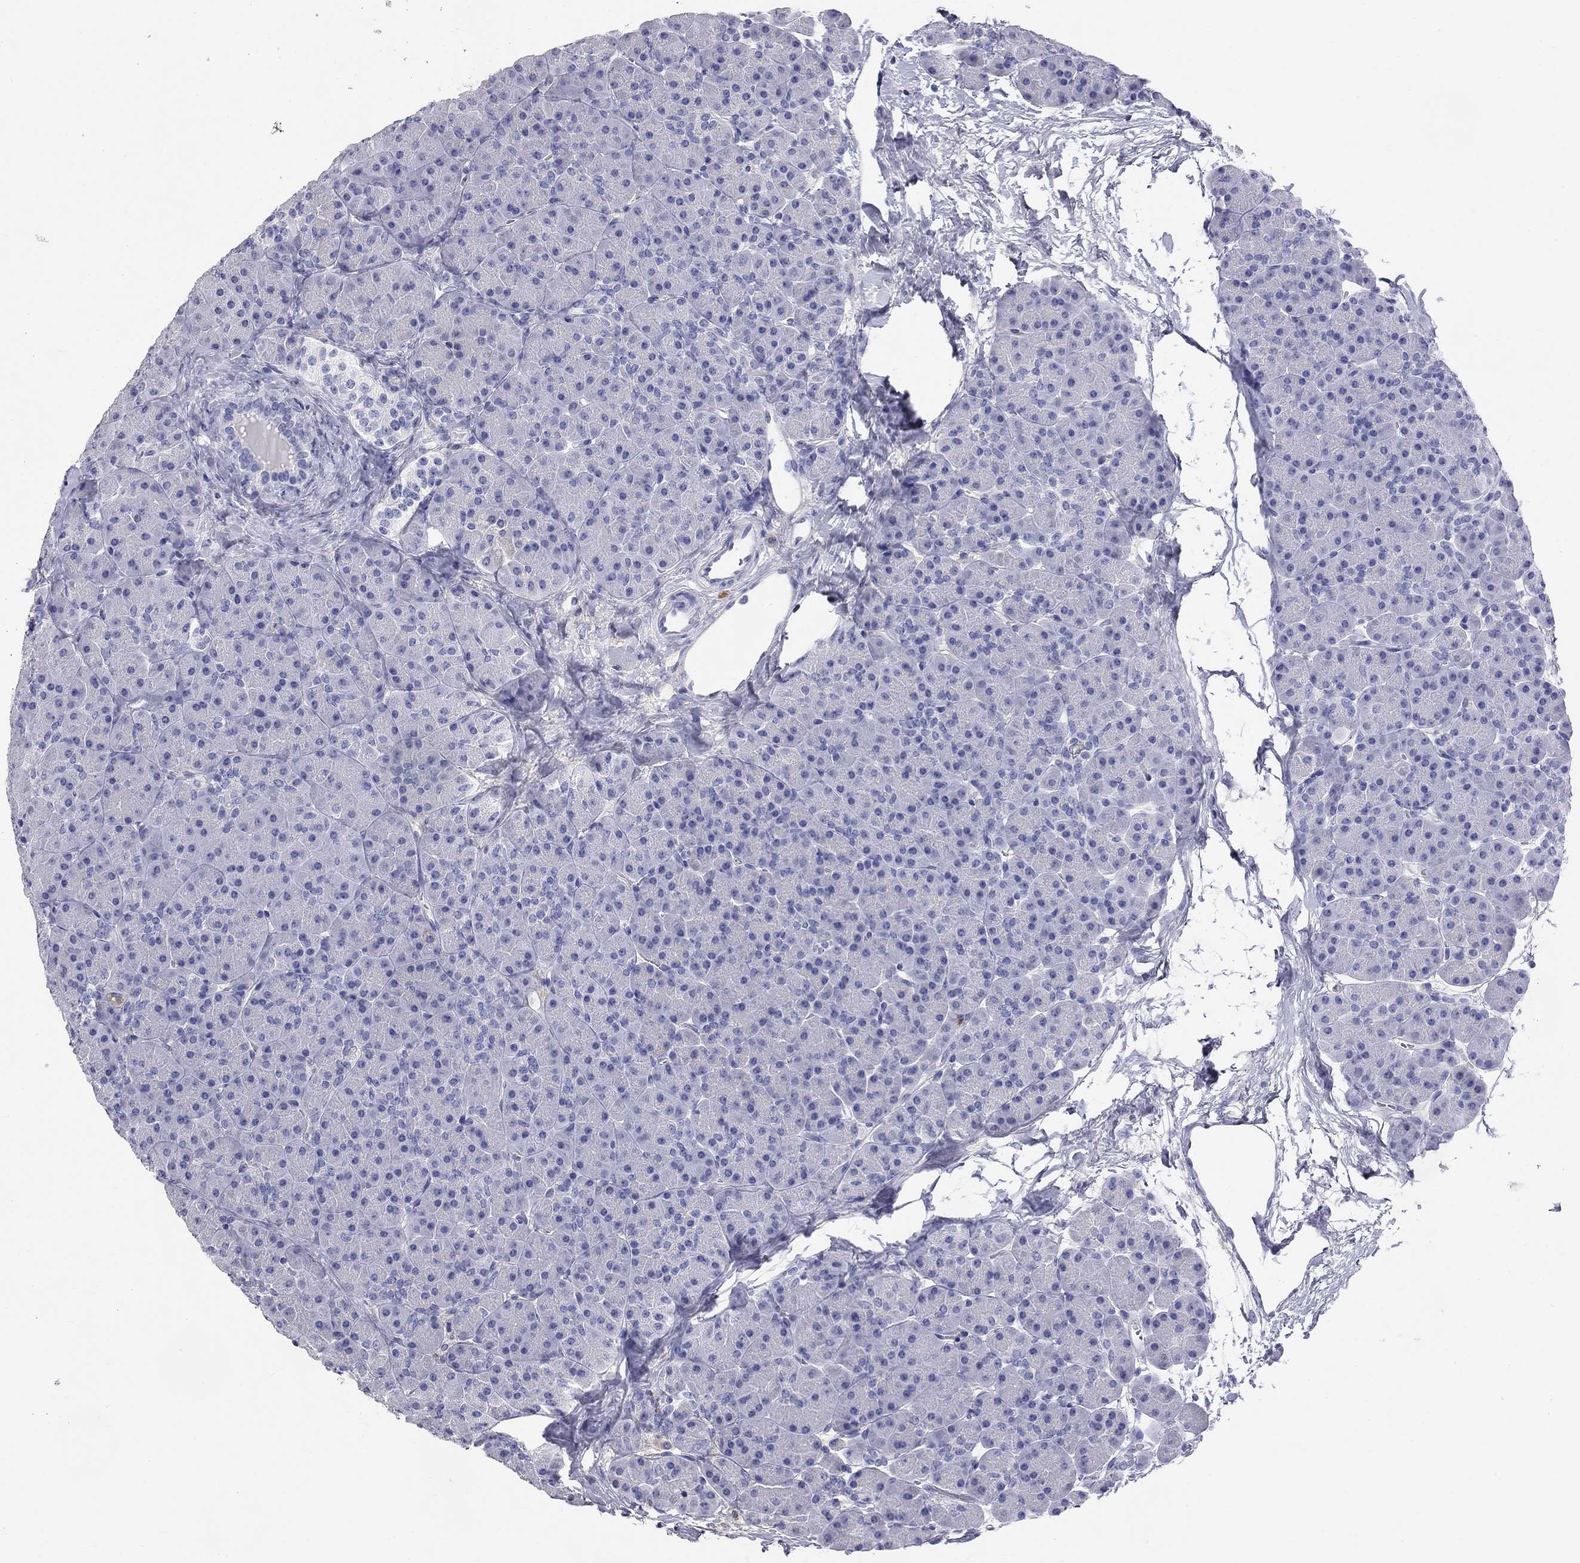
{"staining": {"intensity": "negative", "quantity": "none", "location": "none"}, "tissue": "pancreas", "cell_type": "Exocrine glandular cells", "image_type": "normal", "snomed": [{"axis": "morphology", "description": "Normal tissue, NOS"}, {"axis": "topography", "description": "Pancreas"}], "caption": "Protein analysis of unremarkable pancreas shows no significant positivity in exocrine glandular cells.", "gene": "PHOX2B", "patient": {"sex": "female", "age": 44}}